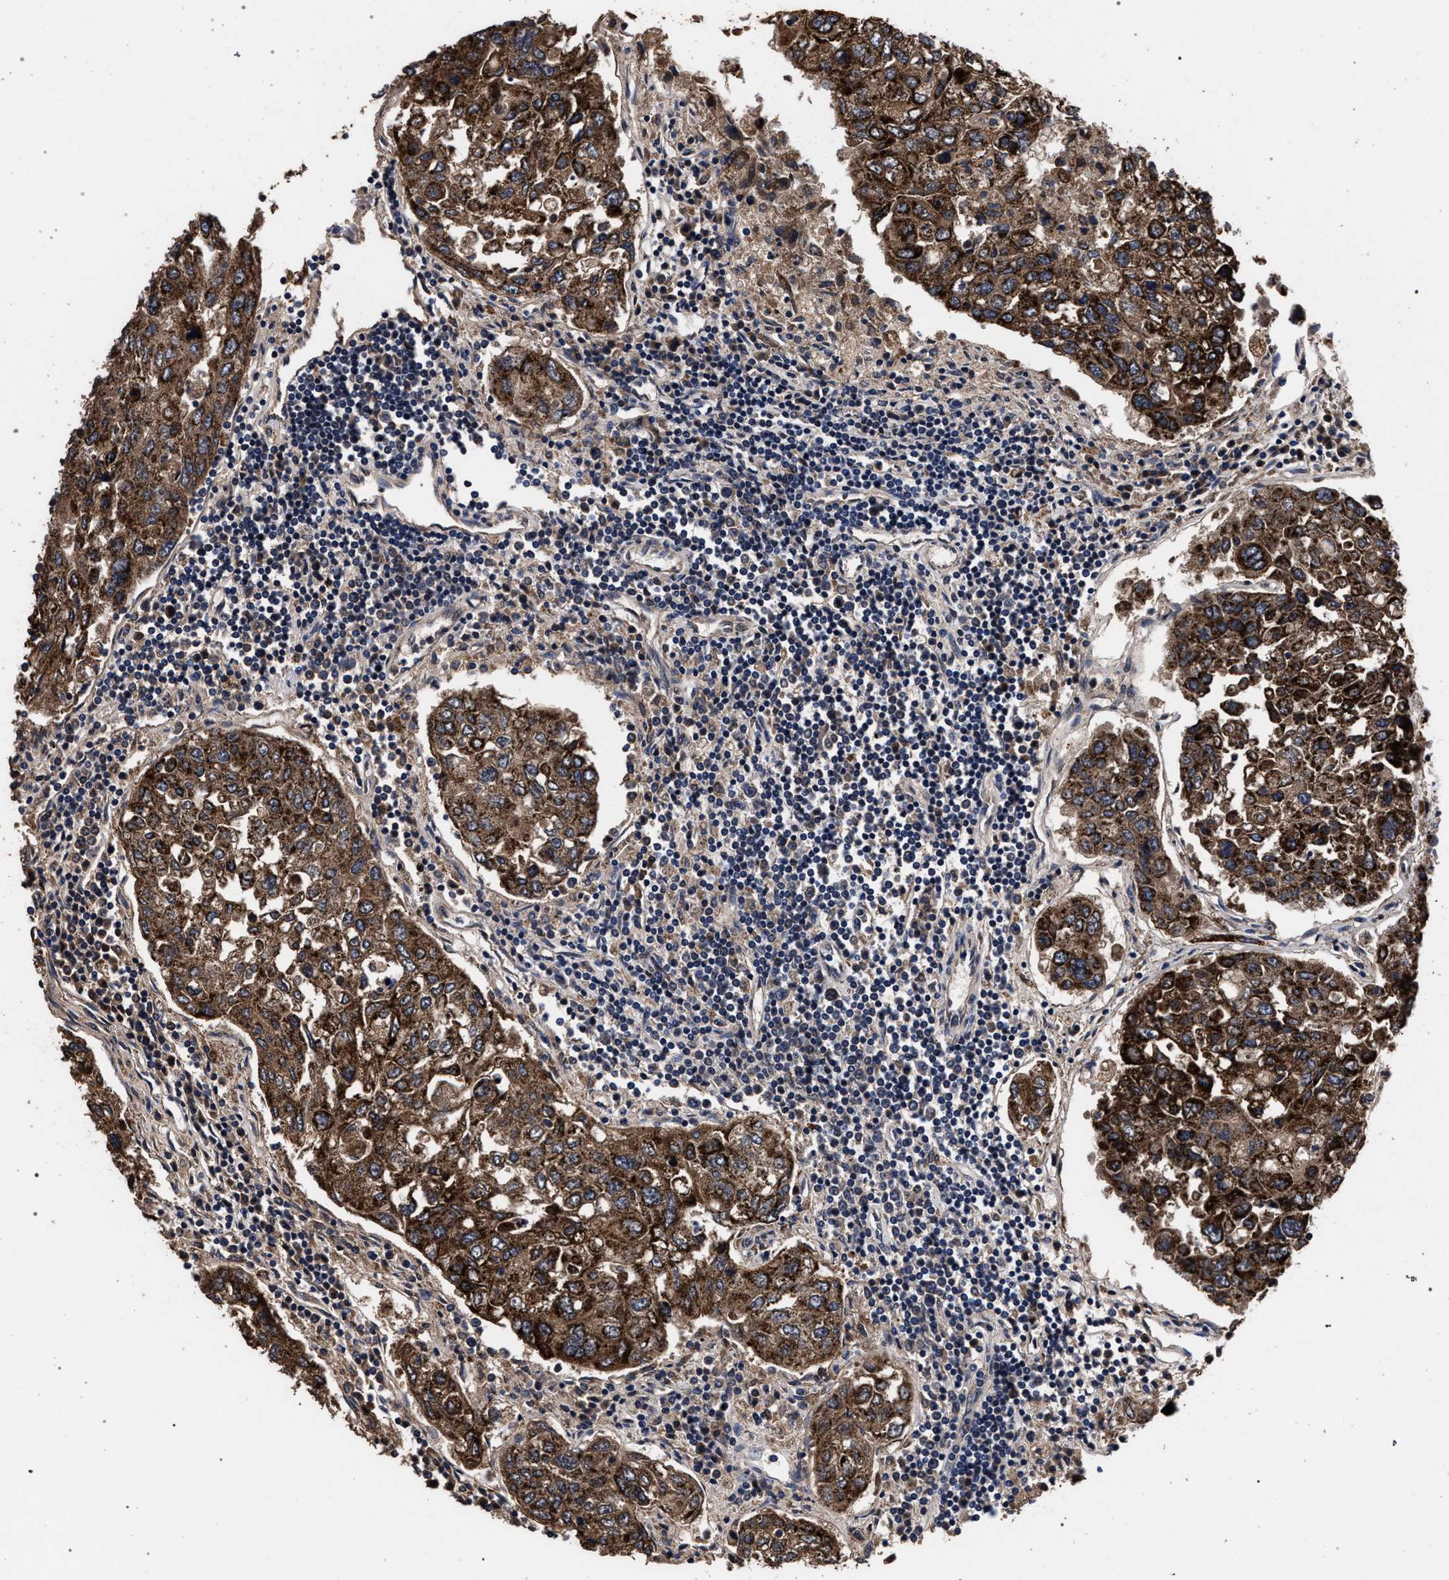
{"staining": {"intensity": "strong", "quantity": ">75%", "location": "cytoplasmic/membranous"}, "tissue": "urothelial cancer", "cell_type": "Tumor cells", "image_type": "cancer", "snomed": [{"axis": "morphology", "description": "Urothelial carcinoma, High grade"}, {"axis": "topography", "description": "Lymph node"}, {"axis": "topography", "description": "Urinary bladder"}], "caption": "This is a photomicrograph of IHC staining of high-grade urothelial carcinoma, which shows strong positivity in the cytoplasmic/membranous of tumor cells.", "gene": "ACOX1", "patient": {"sex": "male", "age": 51}}